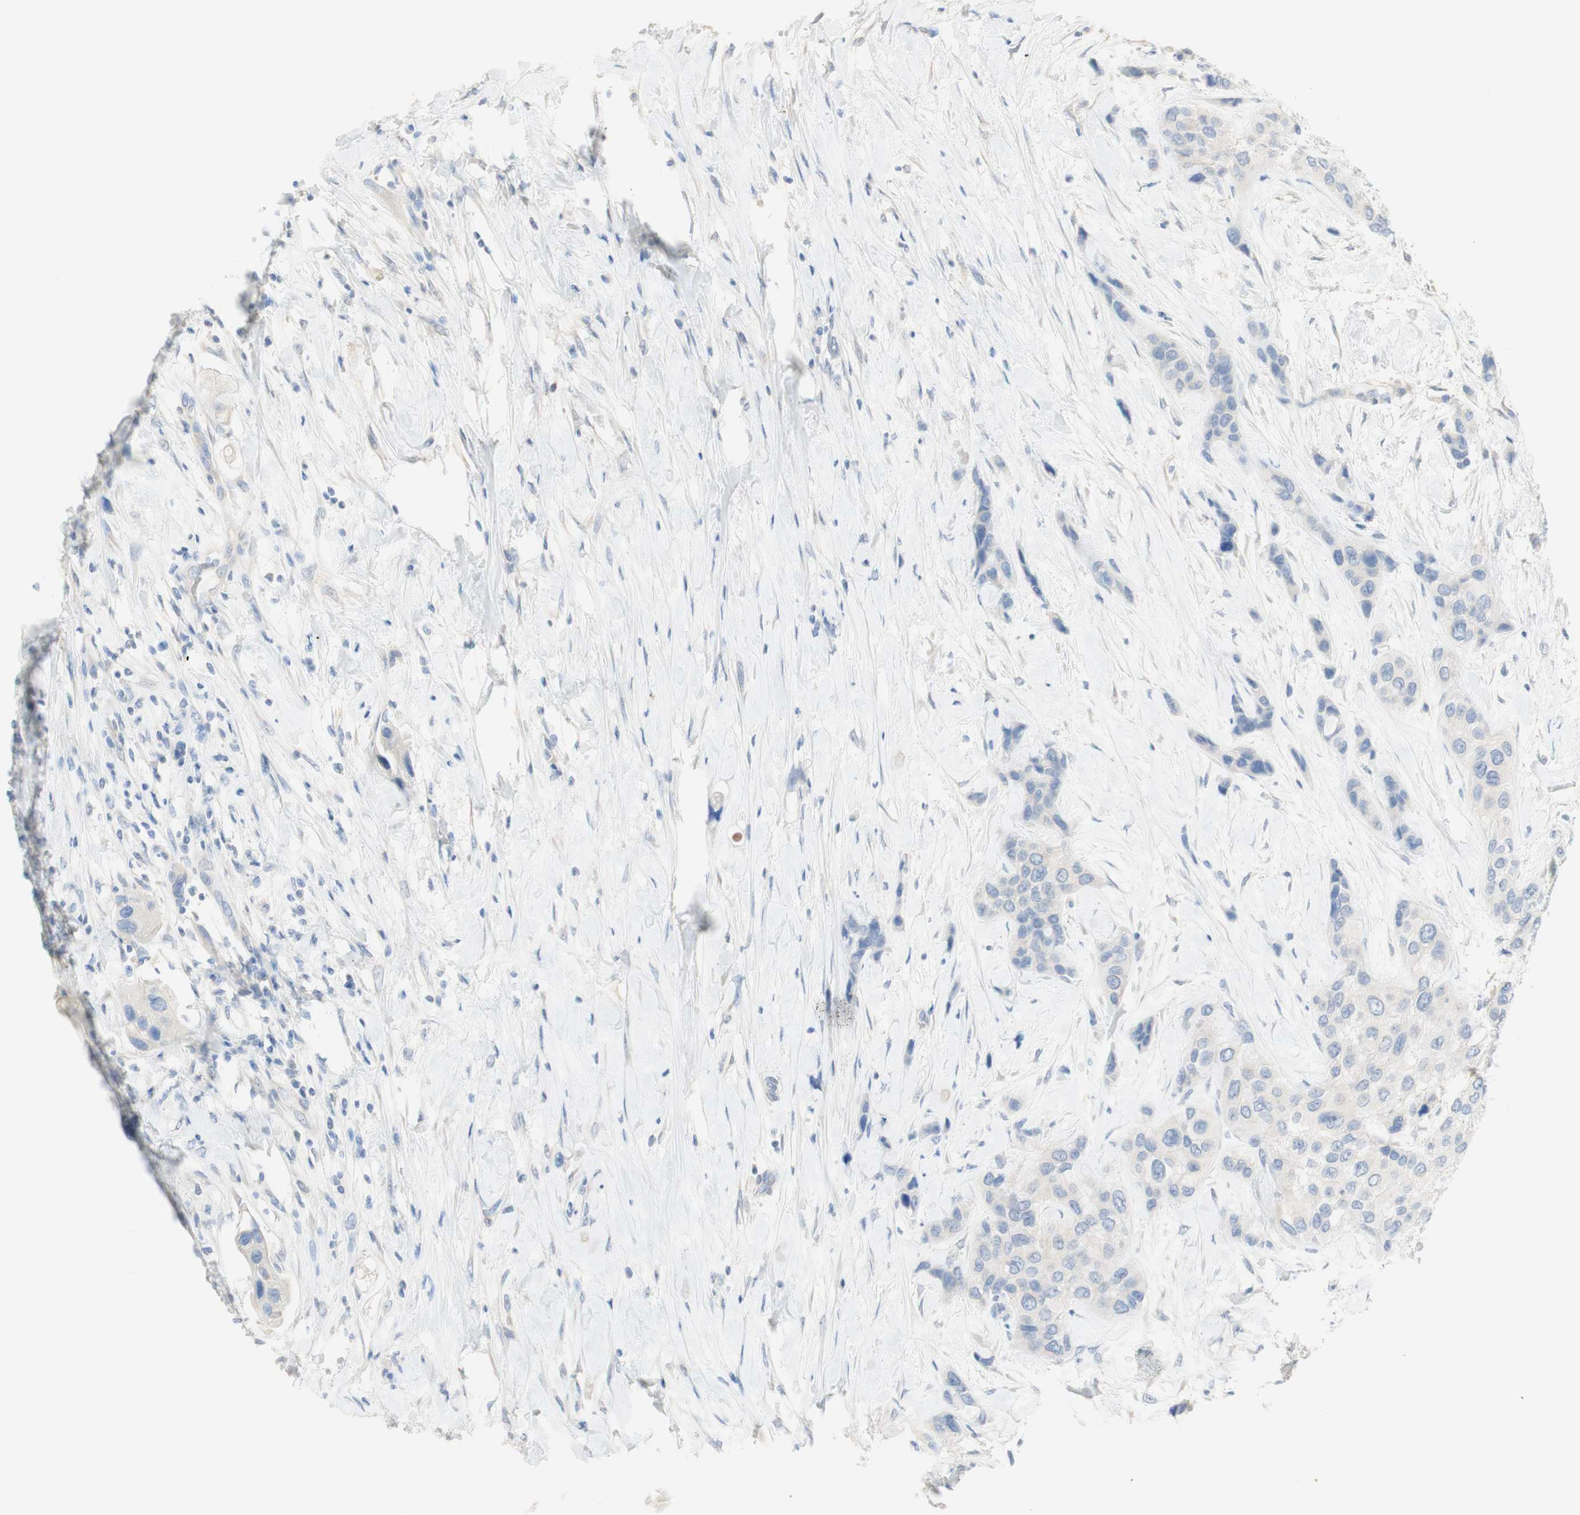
{"staining": {"intensity": "negative", "quantity": "none", "location": "none"}, "tissue": "urothelial cancer", "cell_type": "Tumor cells", "image_type": "cancer", "snomed": [{"axis": "morphology", "description": "Urothelial carcinoma, High grade"}, {"axis": "topography", "description": "Urinary bladder"}], "caption": "The image demonstrates no staining of tumor cells in urothelial cancer.", "gene": "SELENBP1", "patient": {"sex": "female", "age": 56}}